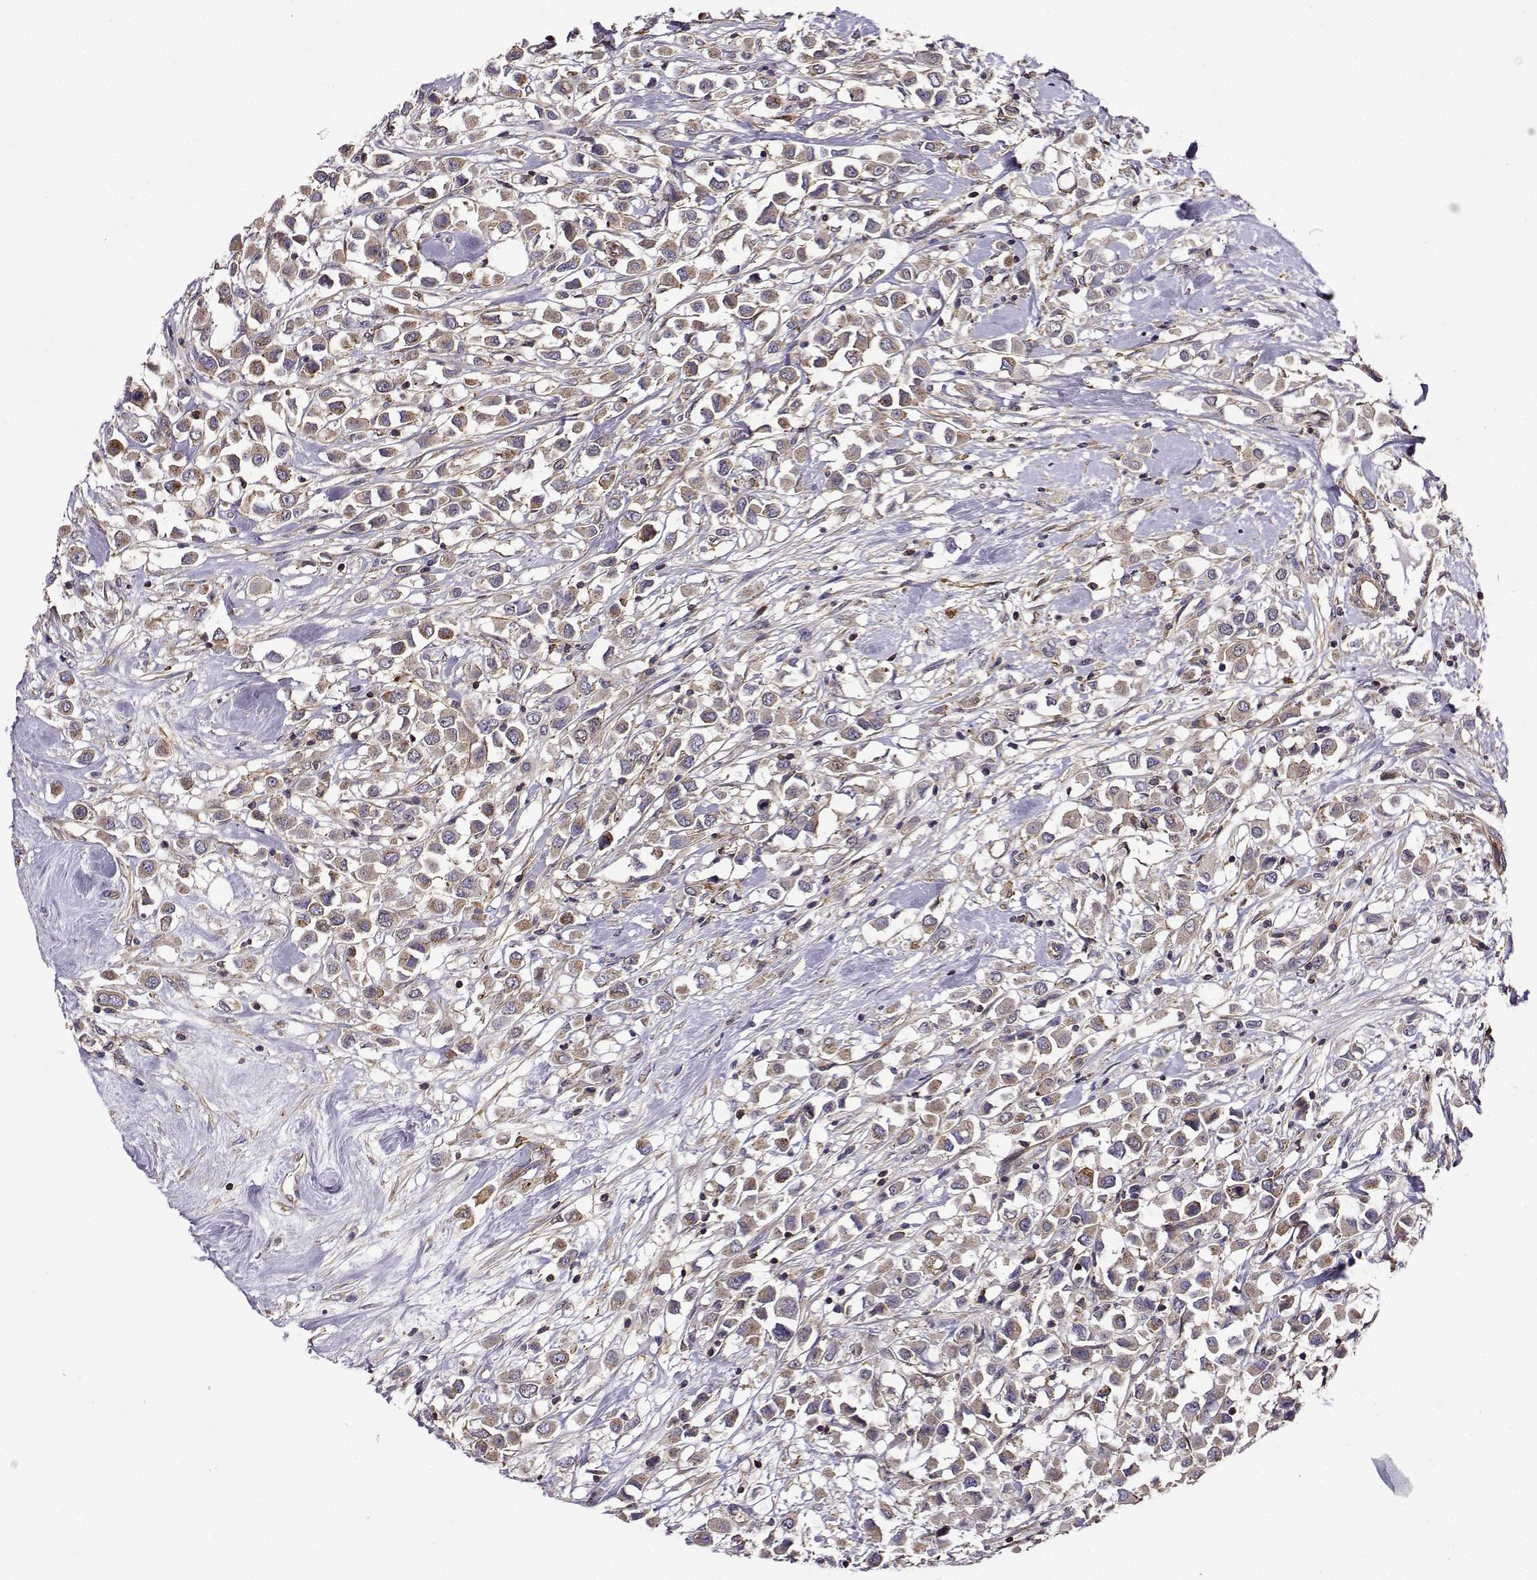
{"staining": {"intensity": "moderate", "quantity": "25%-75%", "location": "cytoplasmic/membranous"}, "tissue": "breast cancer", "cell_type": "Tumor cells", "image_type": "cancer", "snomed": [{"axis": "morphology", "description": "Duct carcinoma"}, {"axis": "topography", "description": "Breast"}], "caption": "Brown immunohistochemical staining in human breast cancer displays moderate cytoplasmic/membranous expression in about 25%-75% of tumor cells.", "gene": "ITGB8", "patient": {"sex": "female", "age": 61}}